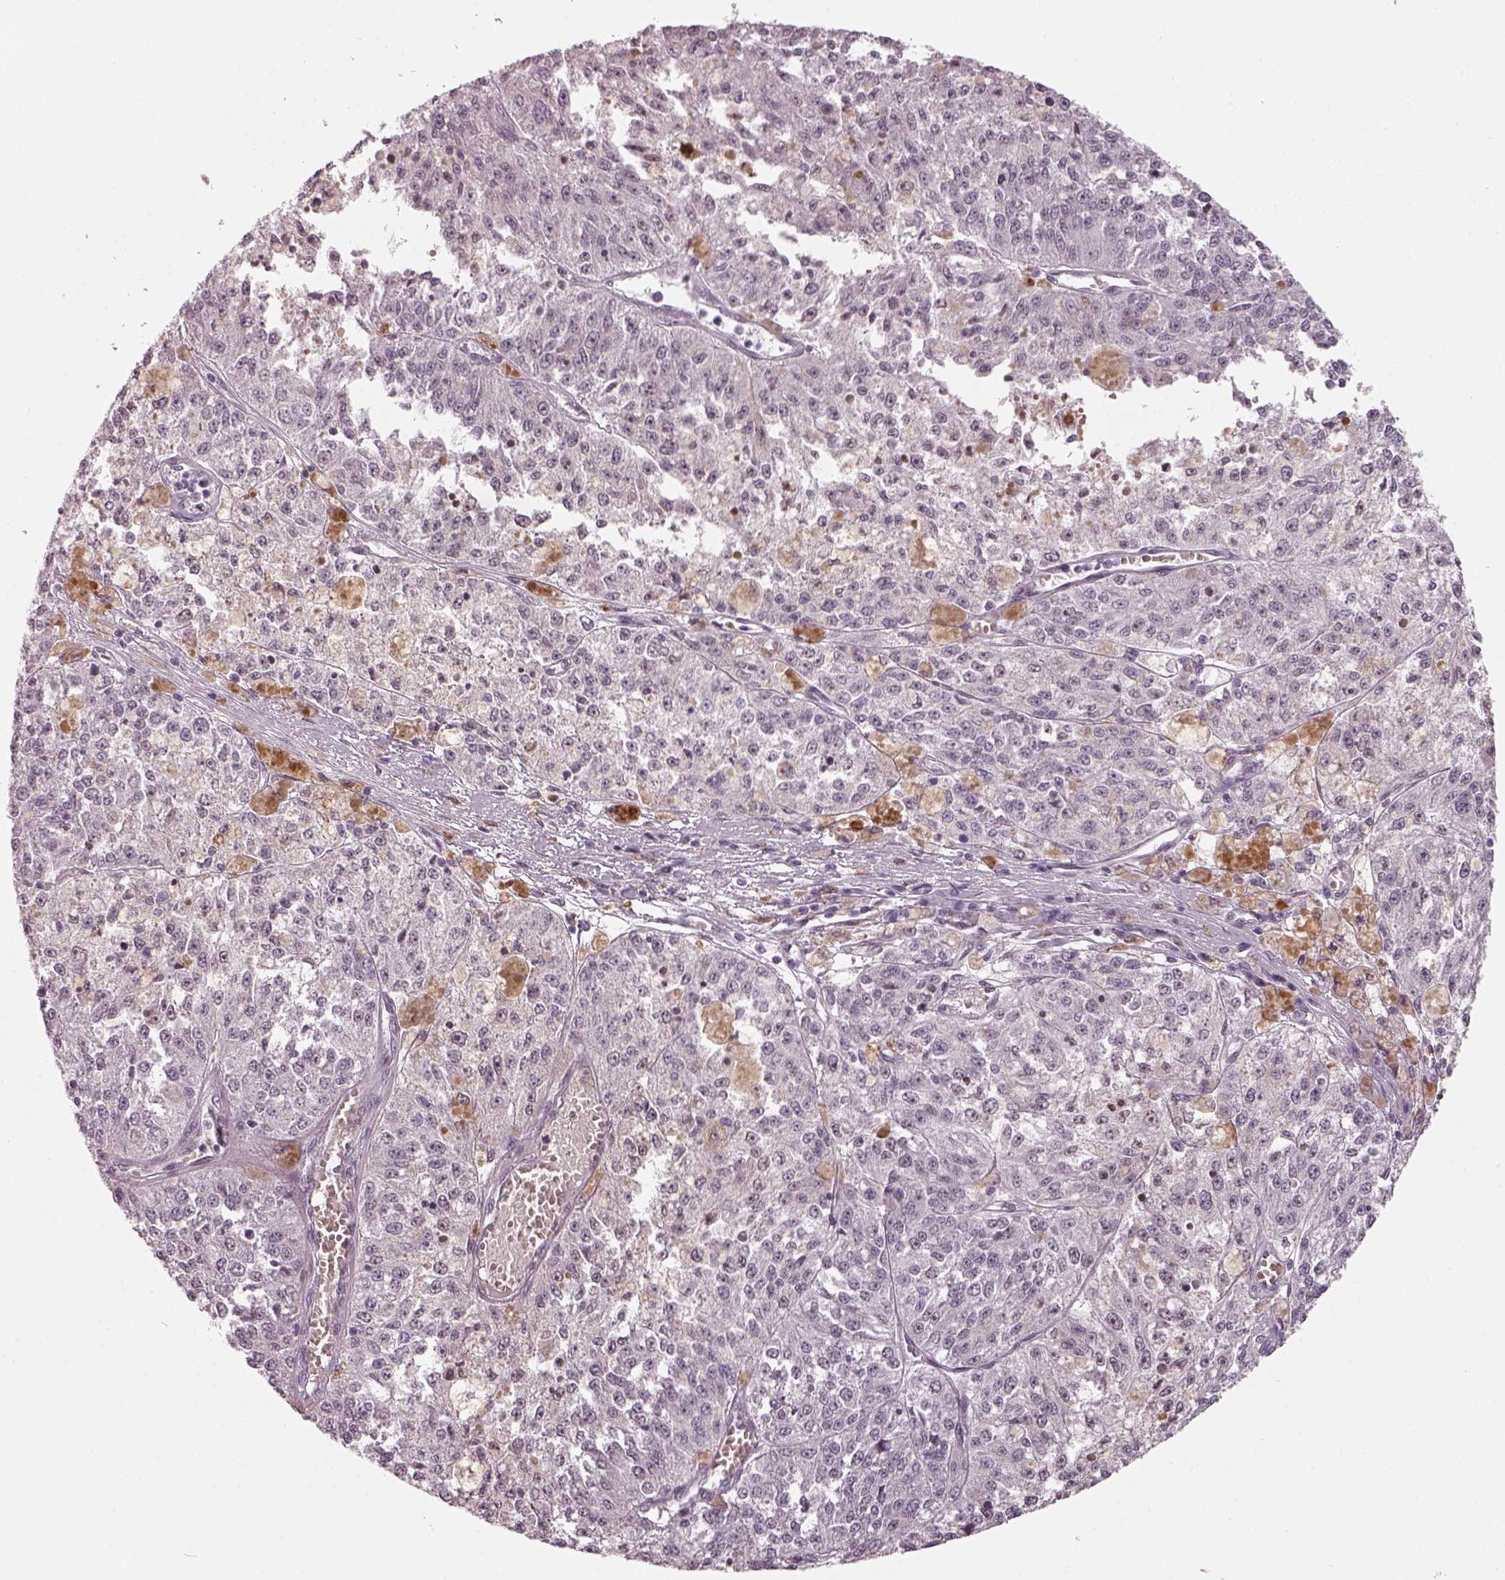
{"staining": {"intensity": "negative", "quantity": "none", "location": "none"}, "tissue": "melanoma", "cell_type": "Tumor cells", "image_type": "cancer", "snomed": [{"axis": "morphology", "description": "Malignant melanoma, Metastatic site"}, {"axis": "topography", "description": "Lymph node"}], "caption": "High magnification brightfield microscopy of melanoma stained with DAB (3,3'-diaminobenzidine) (brown) and counterstained with hematoxylin (blue): tumor cells show no significant staining.", "gene": "NAT8", "patient": {"sex": "female", "age": 64}}